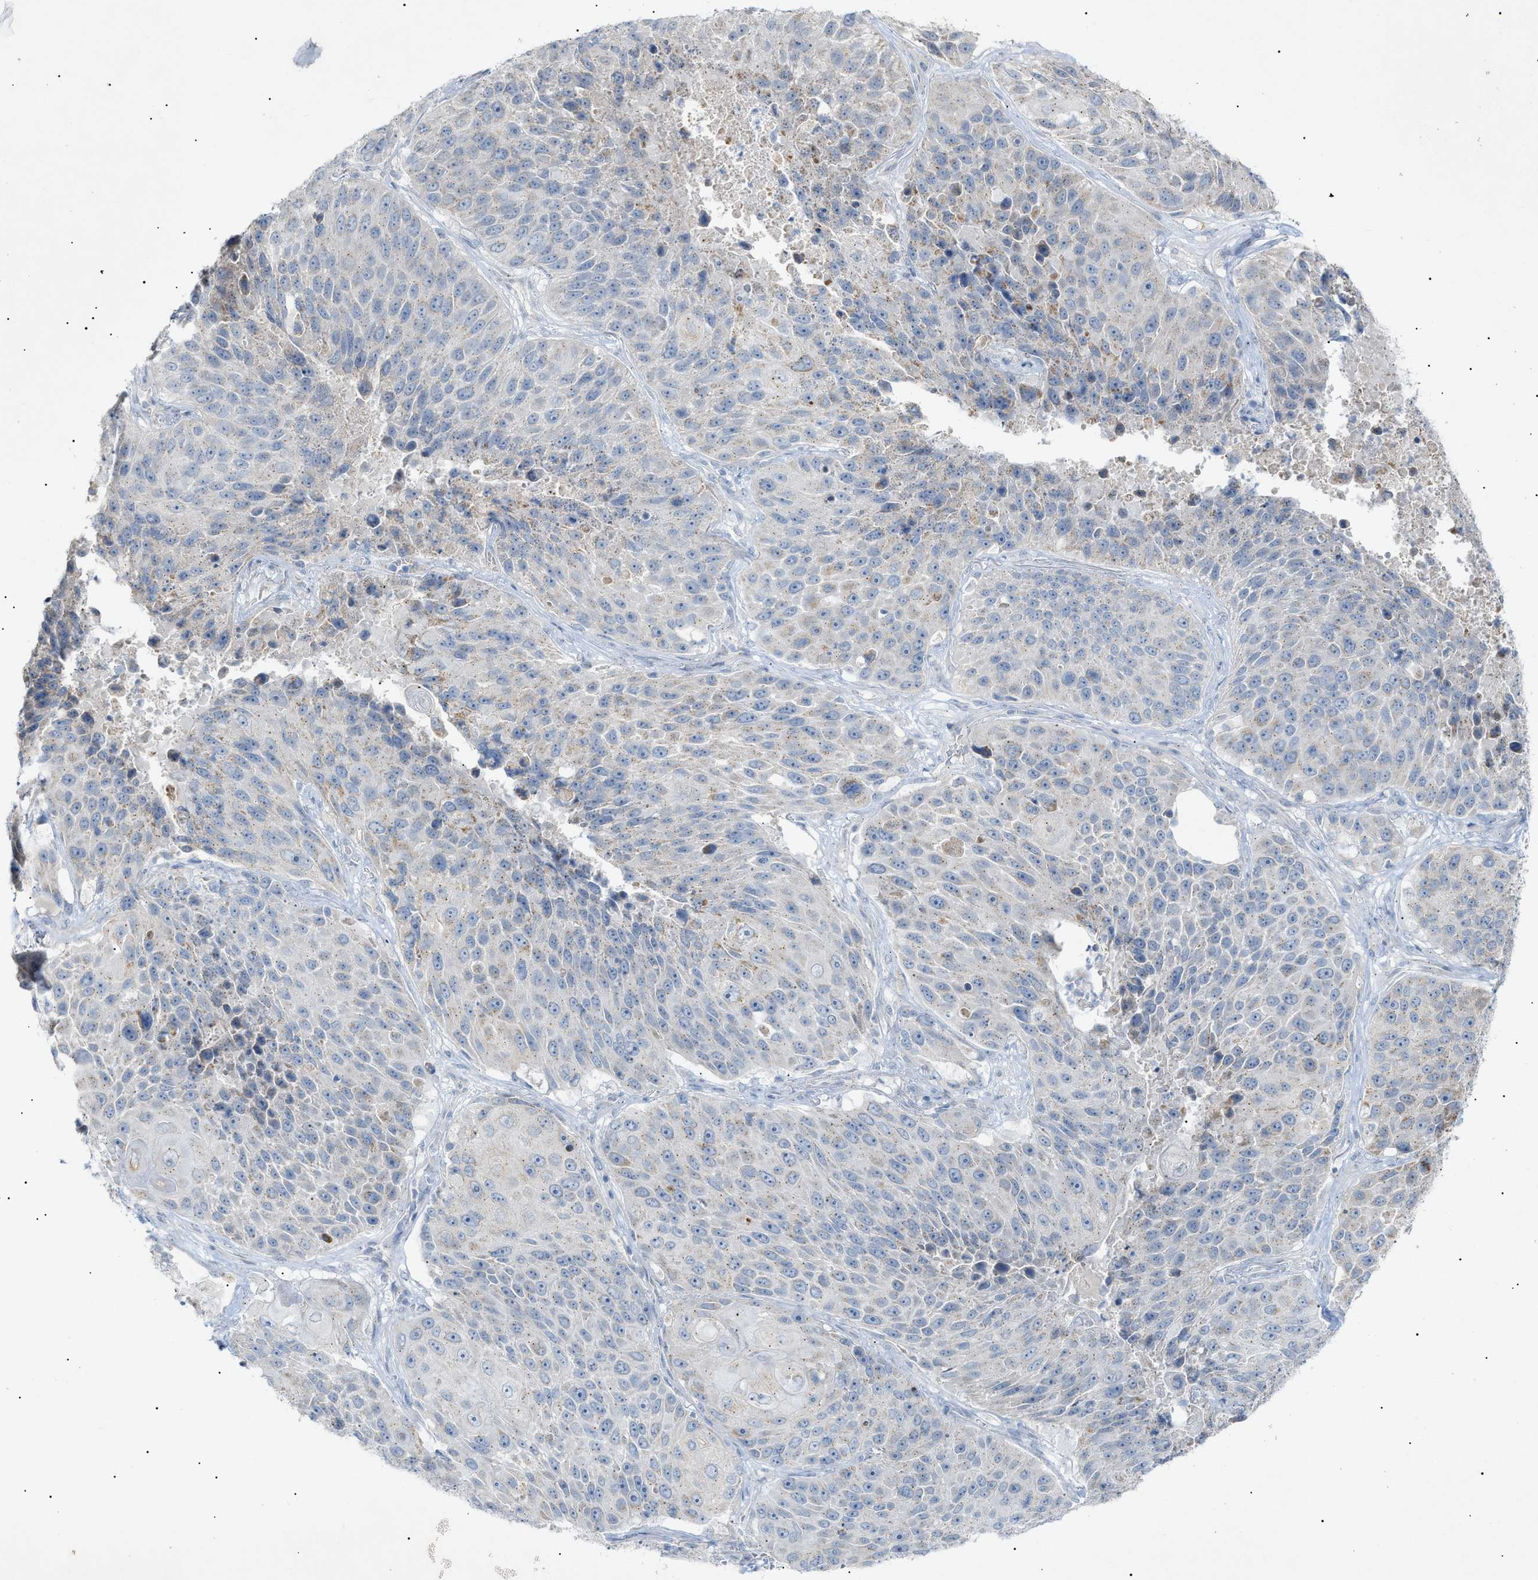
{"staining": {"intensity": "weak", "quantity": "<25%", "location": "cytoplasmic/membranous"}, "tissue": "lung cancer", "cell_type": "Tumor cells", "image_type": "cancer", "snomed": [{"axis": "morphology", "description": "Squamous cell carcinoma, NOS"}, {"axis": "topography", "description": "Lung"}], "caption": "Tumor cells are negative for protein expression in human lung cancer (squamous cell carcinoma). (DAB IHC with hematoxylin counter stain).", "gene": "SLC25A31", "patient": {"sex": "male", "age": 61}}